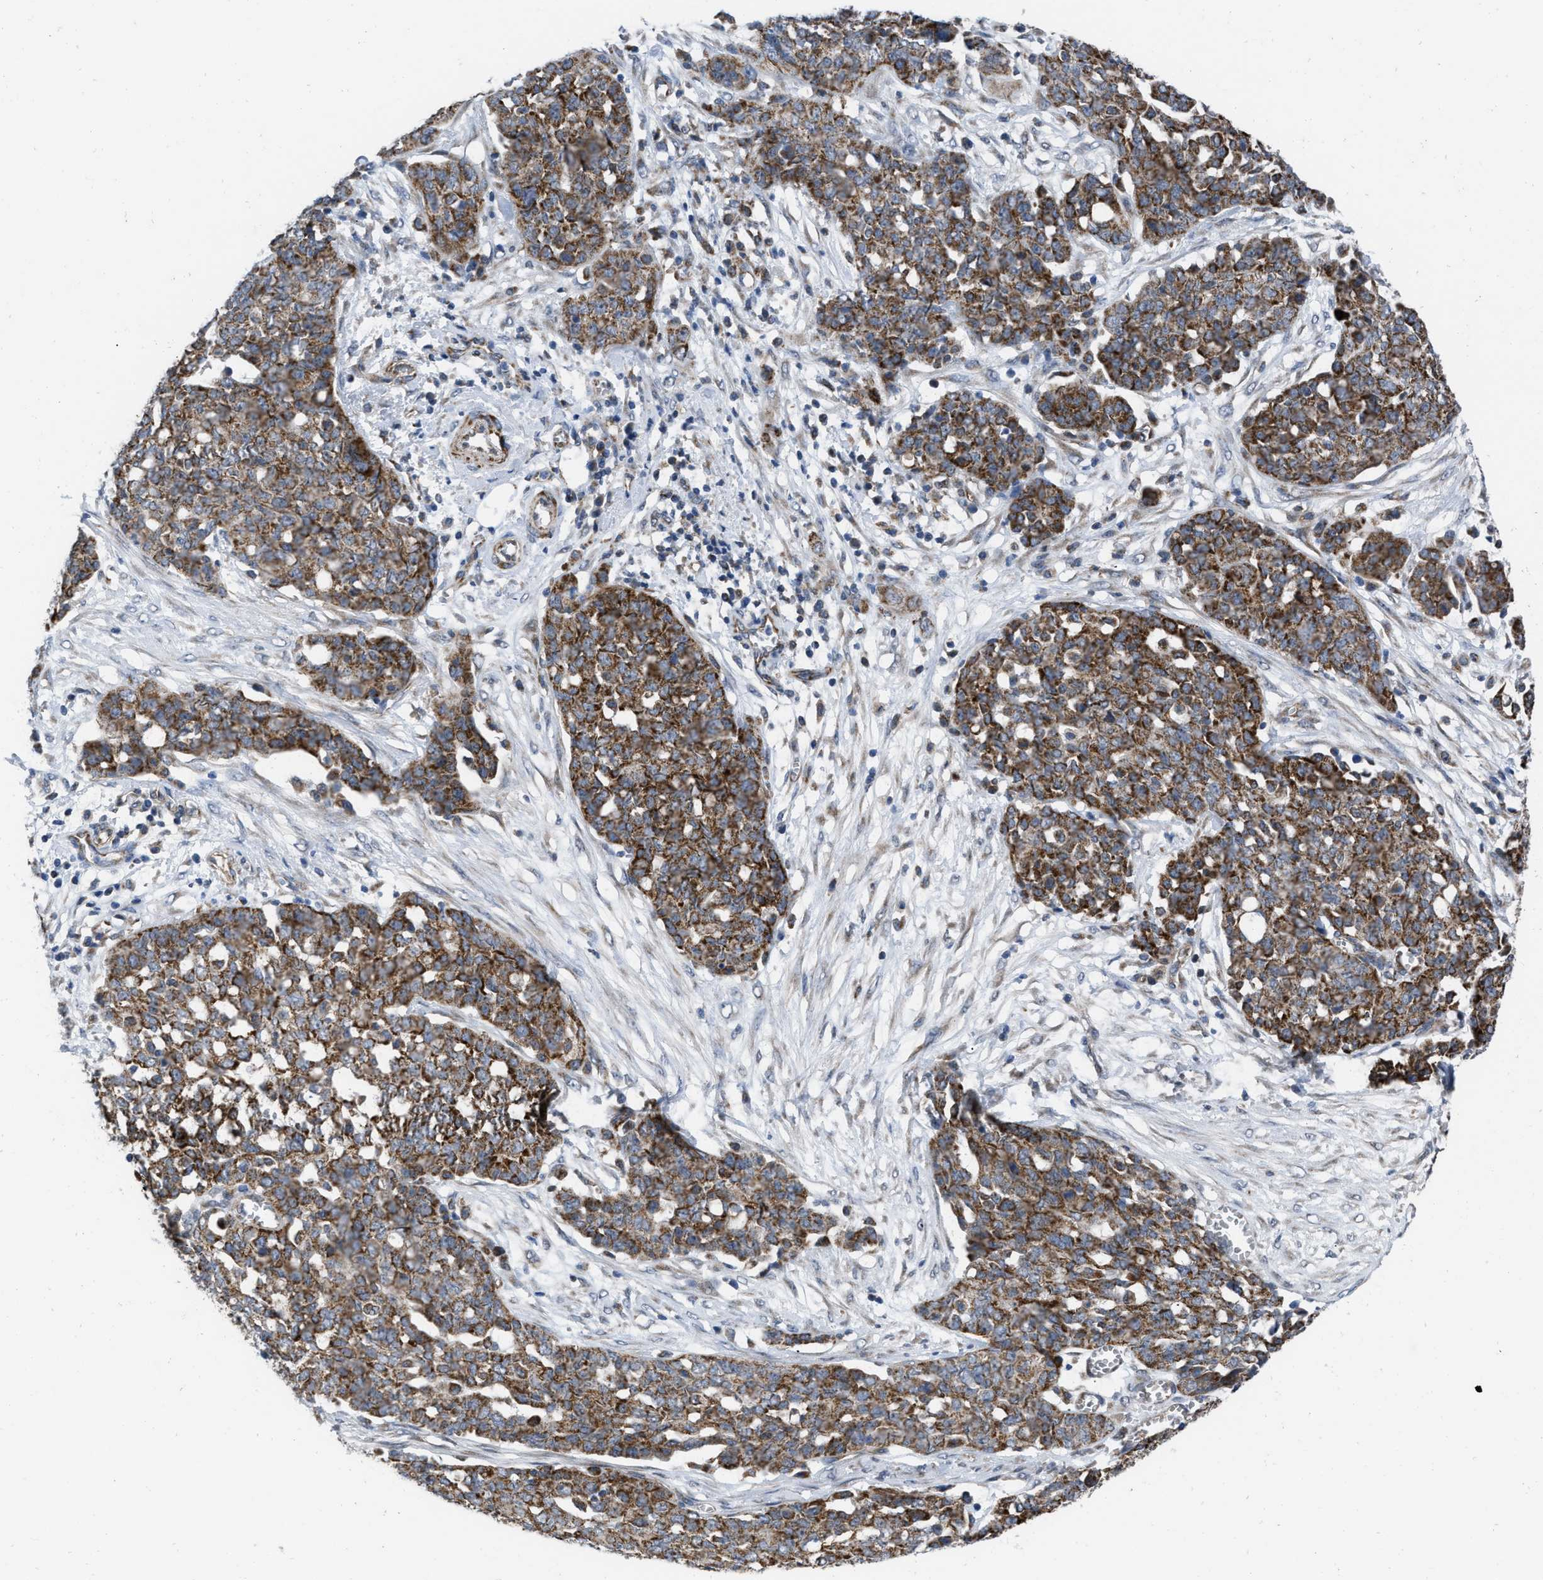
{"staining": {"intensity": "strong", "quantity": "25%-75%", "location": "cytoplasmic/membranous"}, "tissue": "ovarian cancer", "cell_type": "Tumor cells", "image_type": "cancer", "snomed": [{"axis": "morphology", "description": "Cystadenocarcinoma, serous, NOS"}, {"axis": "topography", "description": "Soft tissue"}, {"axis": "topography", "description": "Ovary"}], "caption": "Immunohistochemistry micrograph of neoplastic tissue: ovarian cancer (serous cystadenocarcinoma) stained using immunohistochemistry (IHC) demonstrates high levels of strong protein expression localized specifically in the cytoplasmic/membranous of tumor cells, appearing as a cytoplasmic/membranous brown color.", "gene": "AKAP1", "patient": {"sex": "female", "age": 57}}